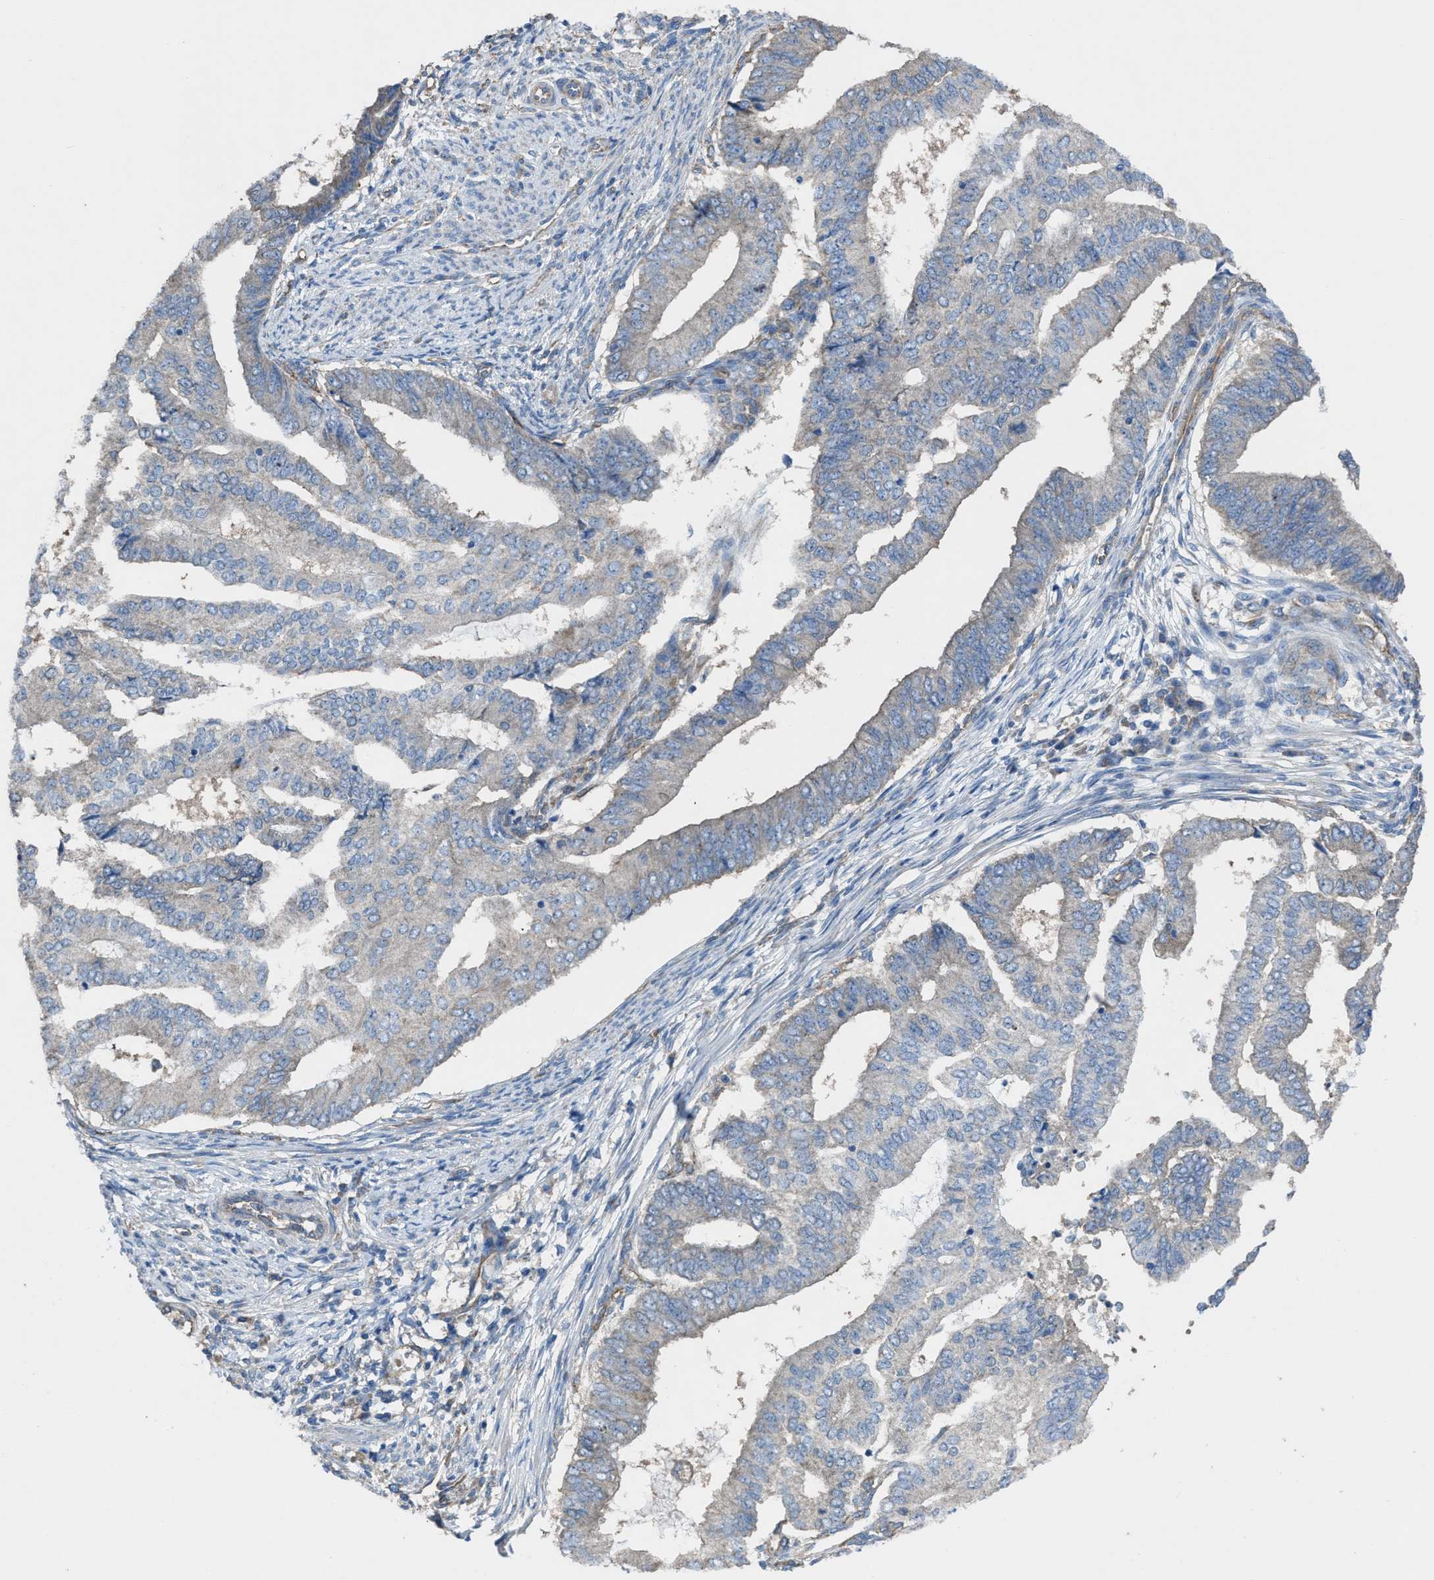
{"staining": {"intensity": "weak", "quantity": "<25%", "location": "cytoplasmic/membranous"}, "tissue": "endometrial cancer", "cell_type": "Tumor cells", "image_type": "cancer", "snomed": [{"axis": "morphology", "description": "Polyp, NOS"}, {"axis": "morphology", "description": "Adenocarcinoma, NOS"}, {"axis": "morphology", "description": "Adenoma, NOS"}, {"axis": "topography", "description": "Endometrium"}], "caption": "DAB (3,3'-diaminobenzidine) immunohistochemical staining of human endometrial cancer demonstrates no significant positivity in tumor cells.", "gene": "DOLPP1", "patient": {"sex": "female", "age": 79}}